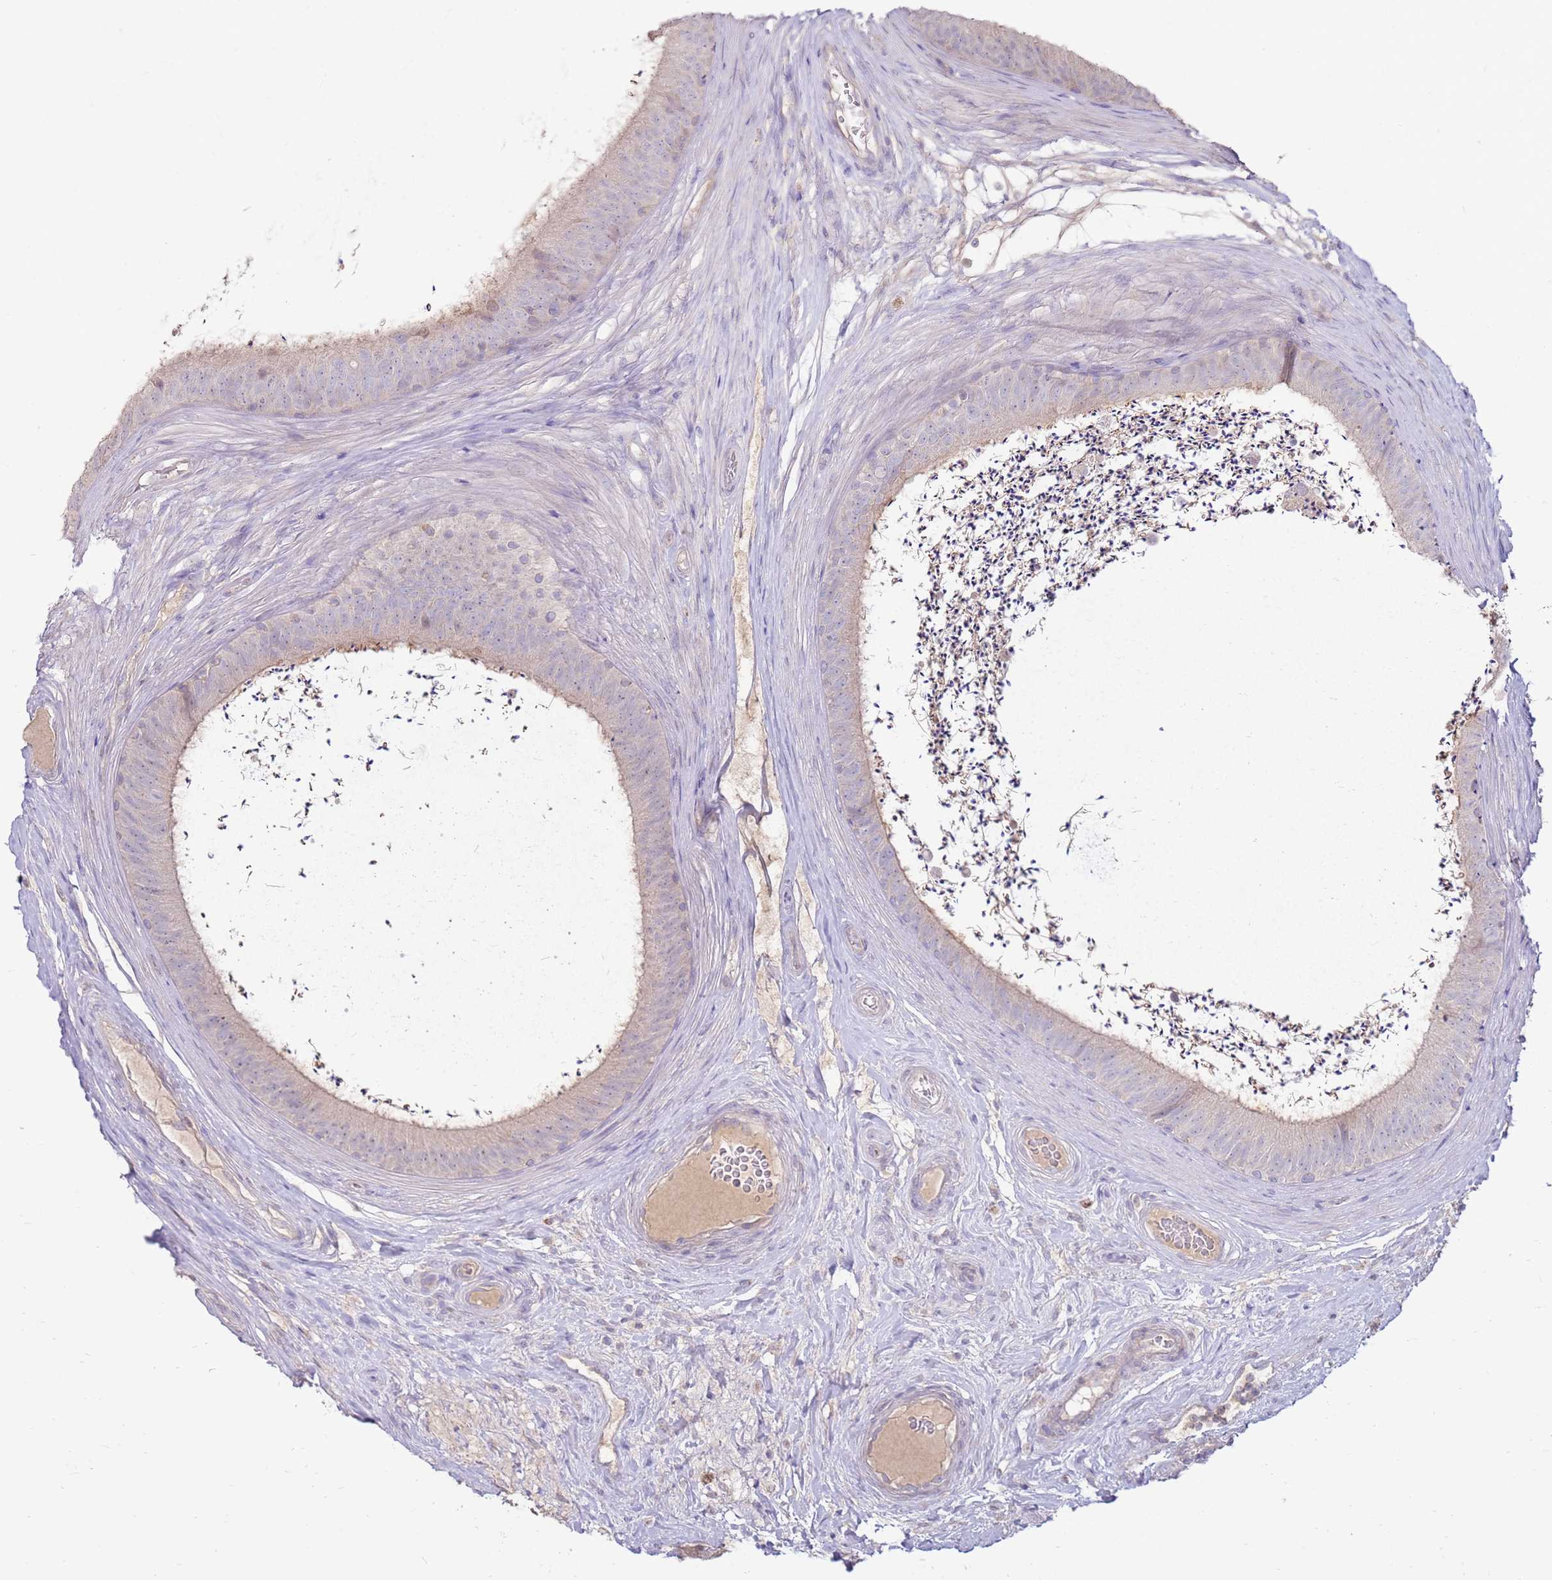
{"staining": {"intensity": "moderate", "quantity": "<25%", "location": "cytoplasmic/membranous"}, "tissue": "epididymis", "cell_type": "Glandular cells", "image_type": "normal", "snomed": [{"axis": "morphology", "description": "Normal tissue, NOS"}, {"axis": "topography", "description": "Testis"}, {"axis": "topography", "description": "Epididymis"}], "caption": "Moderate cytoplasmic/membranous positivity is present in approximately <25% of glandular cells in normal epididymis. The staining was performed using DAB, with brown indicating positive protein expression. Nuclei are stained blue with hematoxylin.", "gene": "SLC44A4", "patient": {"sex": "male", "age": 41}}